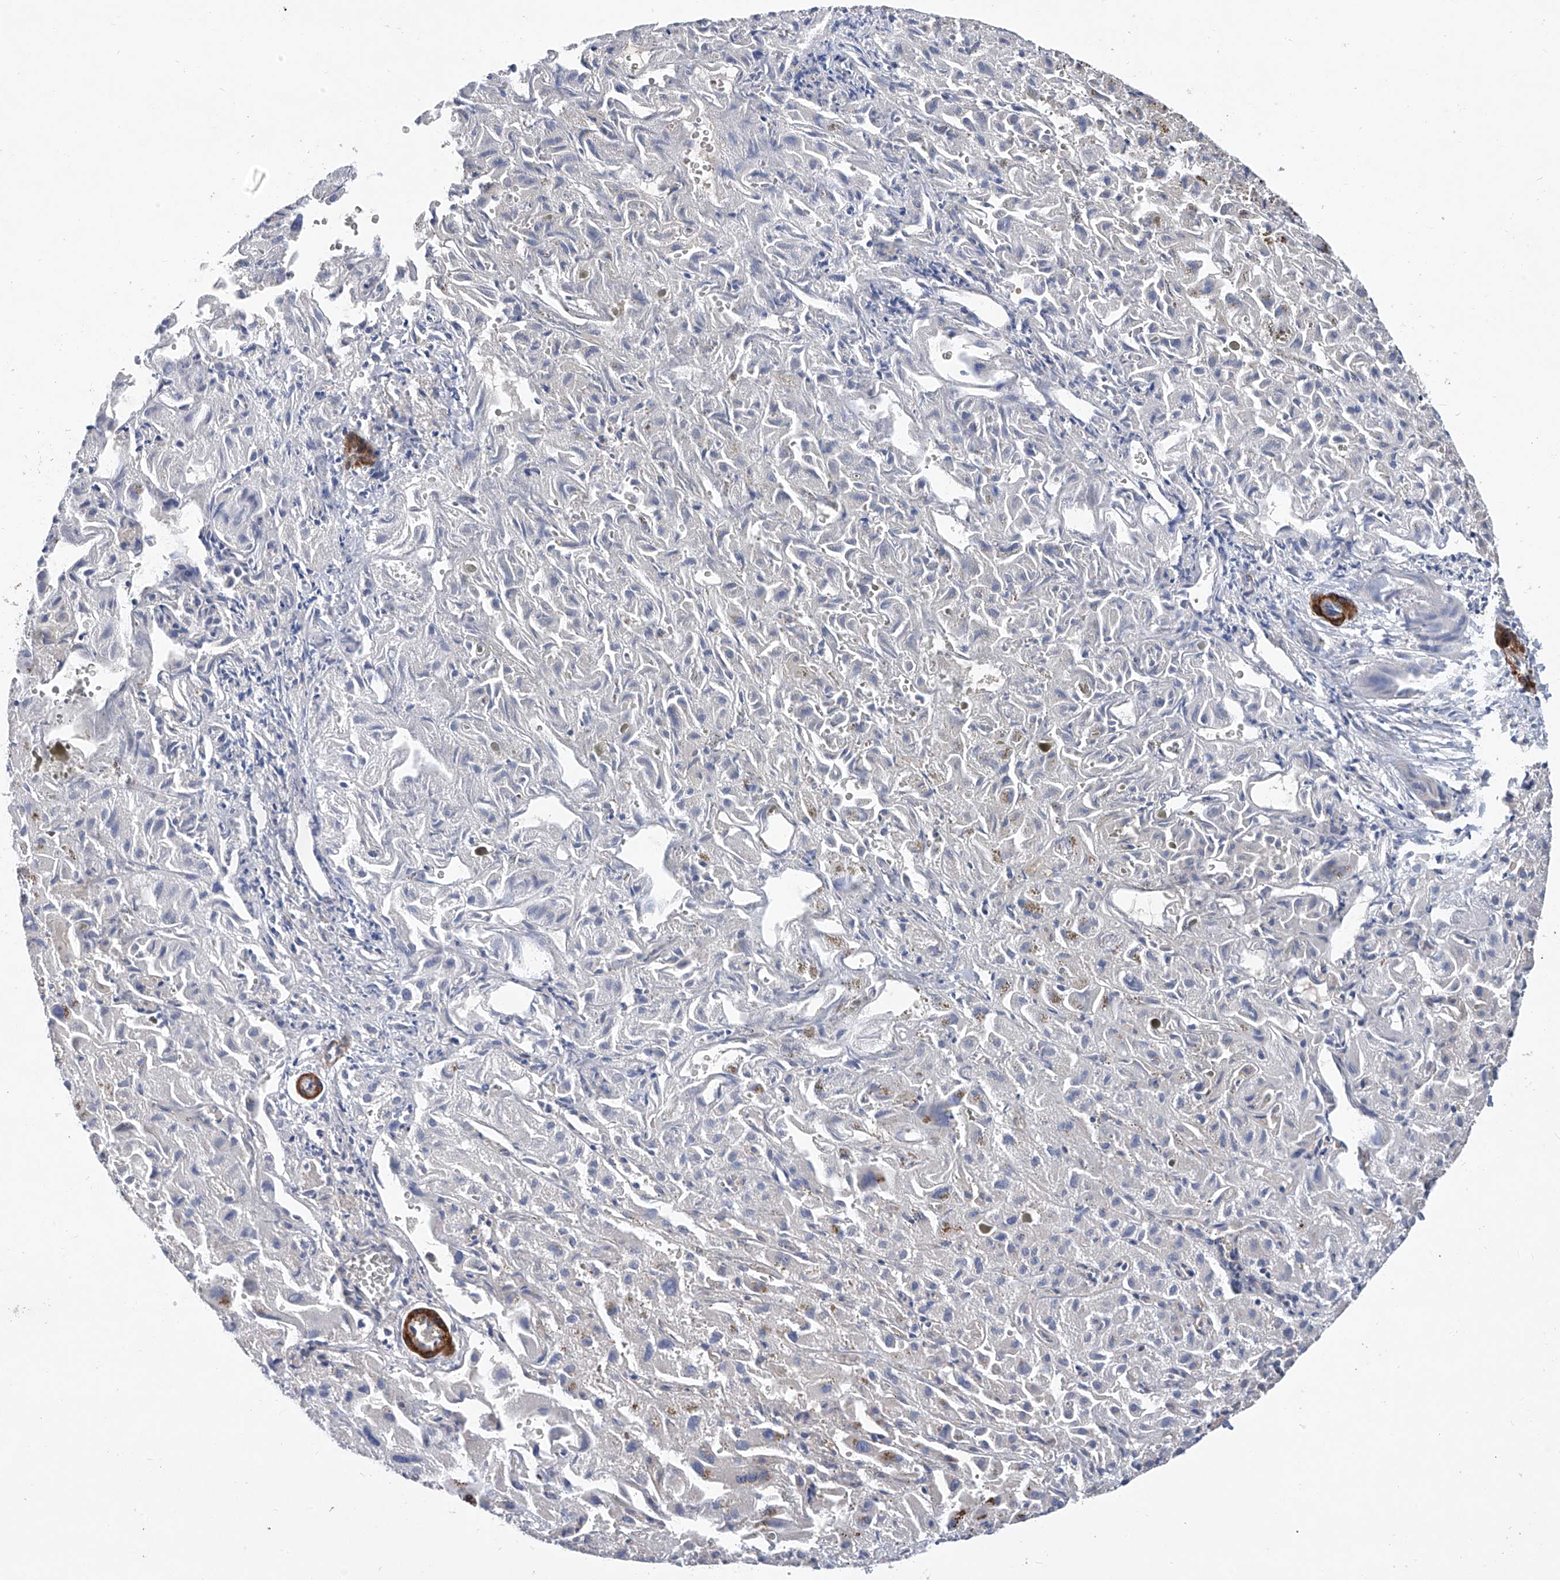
{"staining": {"intensity": "negative", "quantity": "none", "location": "none"}, "tissue": "liver cancer", "cell_type": "Tumor cells", "image_type": "cancer", "snomed": [{"axis": "morphology", "description": "Cholangiocarcinoma"}, {"axis": "topography", "description": "Liver"}], "caption": "This is an IHC micrograph of liver cancer (cholangiocarcinoma). There is no expression in tumor cells.", "gene": "NT5C3A", "patient": {"sex": "female", "age": 52}}